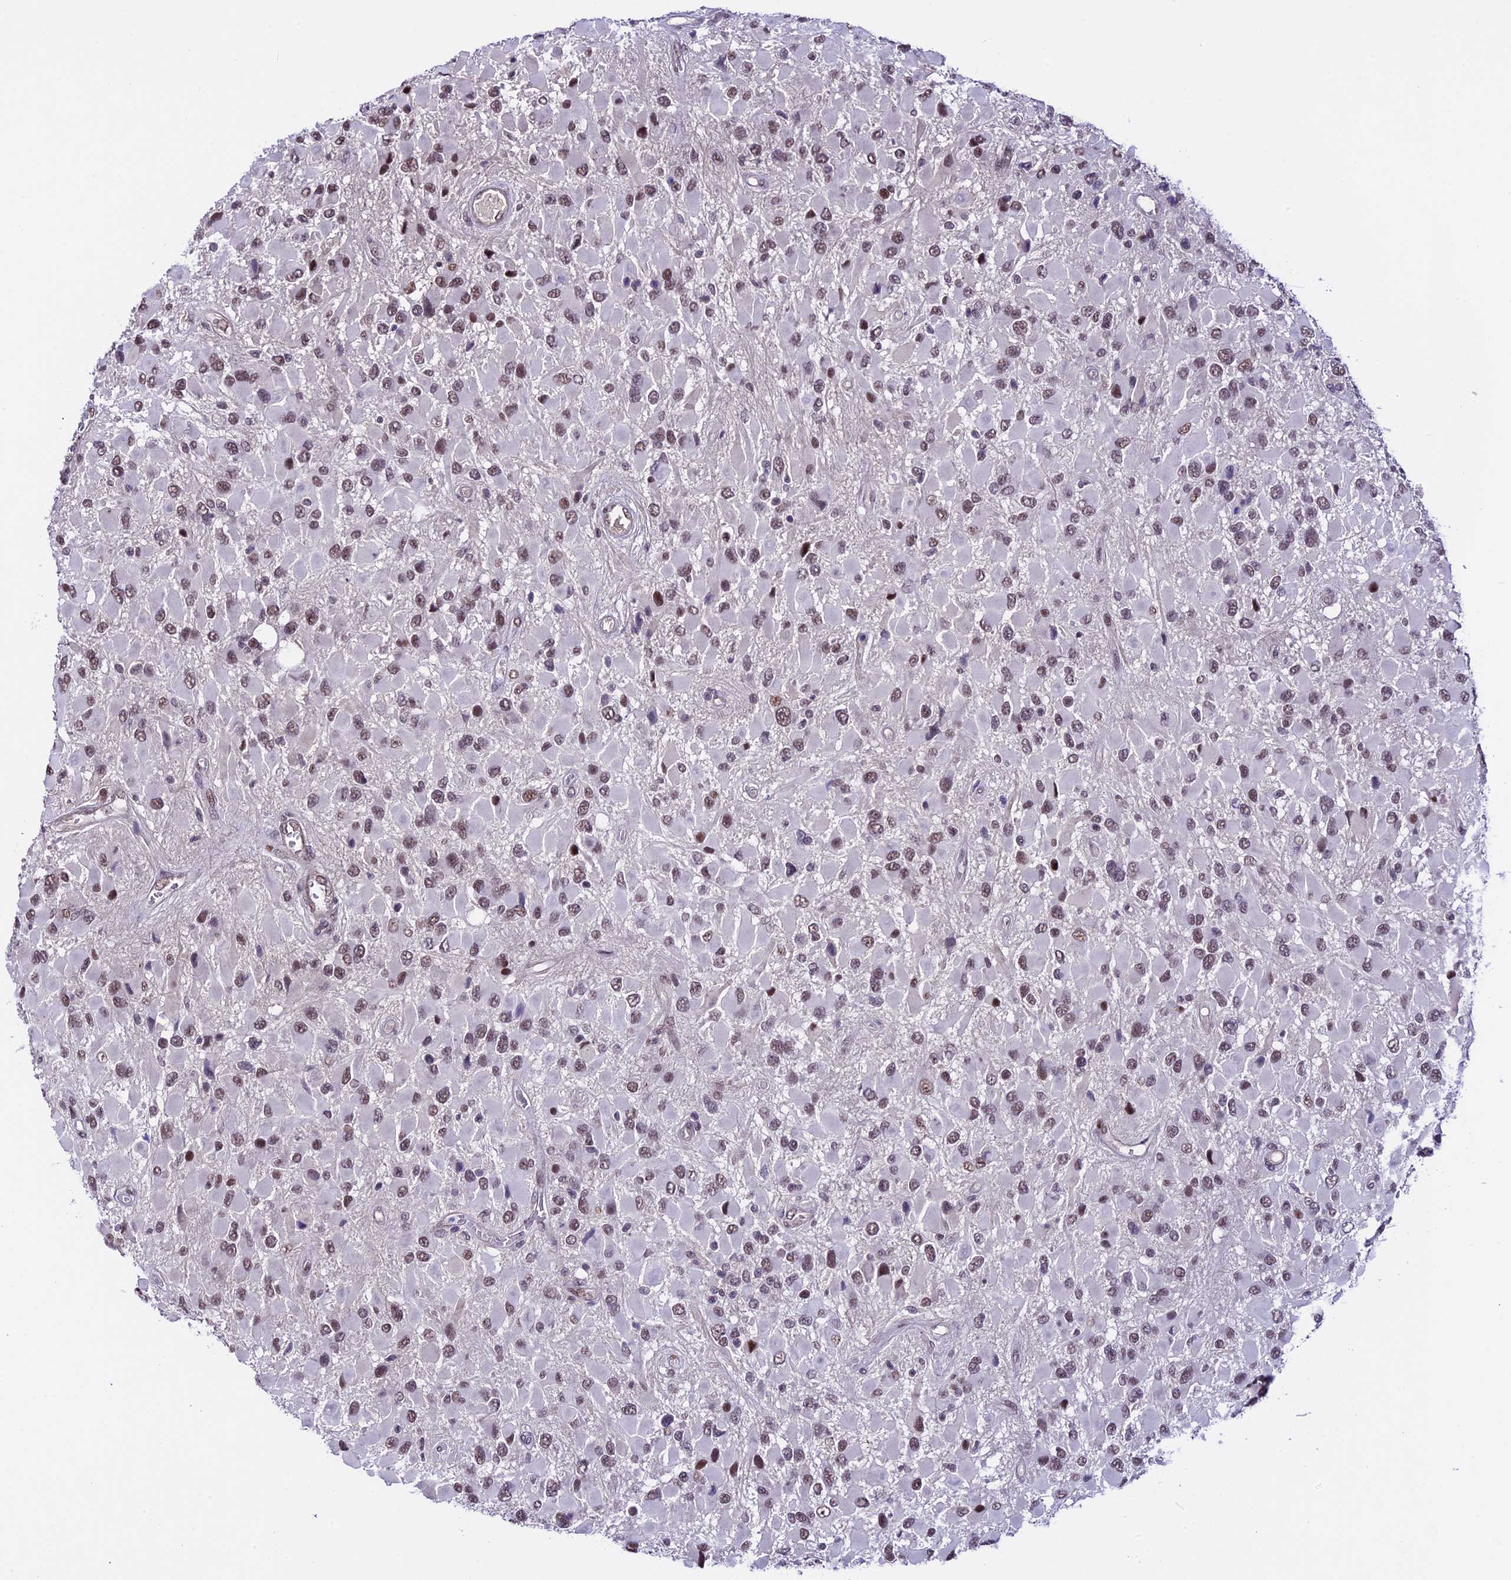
{"staining": {"intensity": "weak", "quantity": ">75%", "location": "nuclear"}, "tissue": "glioma", "cell_type": "Tumor cells", "image_type": "cancer", "snomed": [{"axis": "morphology", "description": "Glioma, malignant, High grade"}, {"axis": "topography", "description": "Brain"}], "caption": "Protein staining of glioma tissue demonstrates weak nuclear expression in about >75% of tumor cells.", "gene": "TCP11L2", "patient": {"sex": "male", "age": 53}}